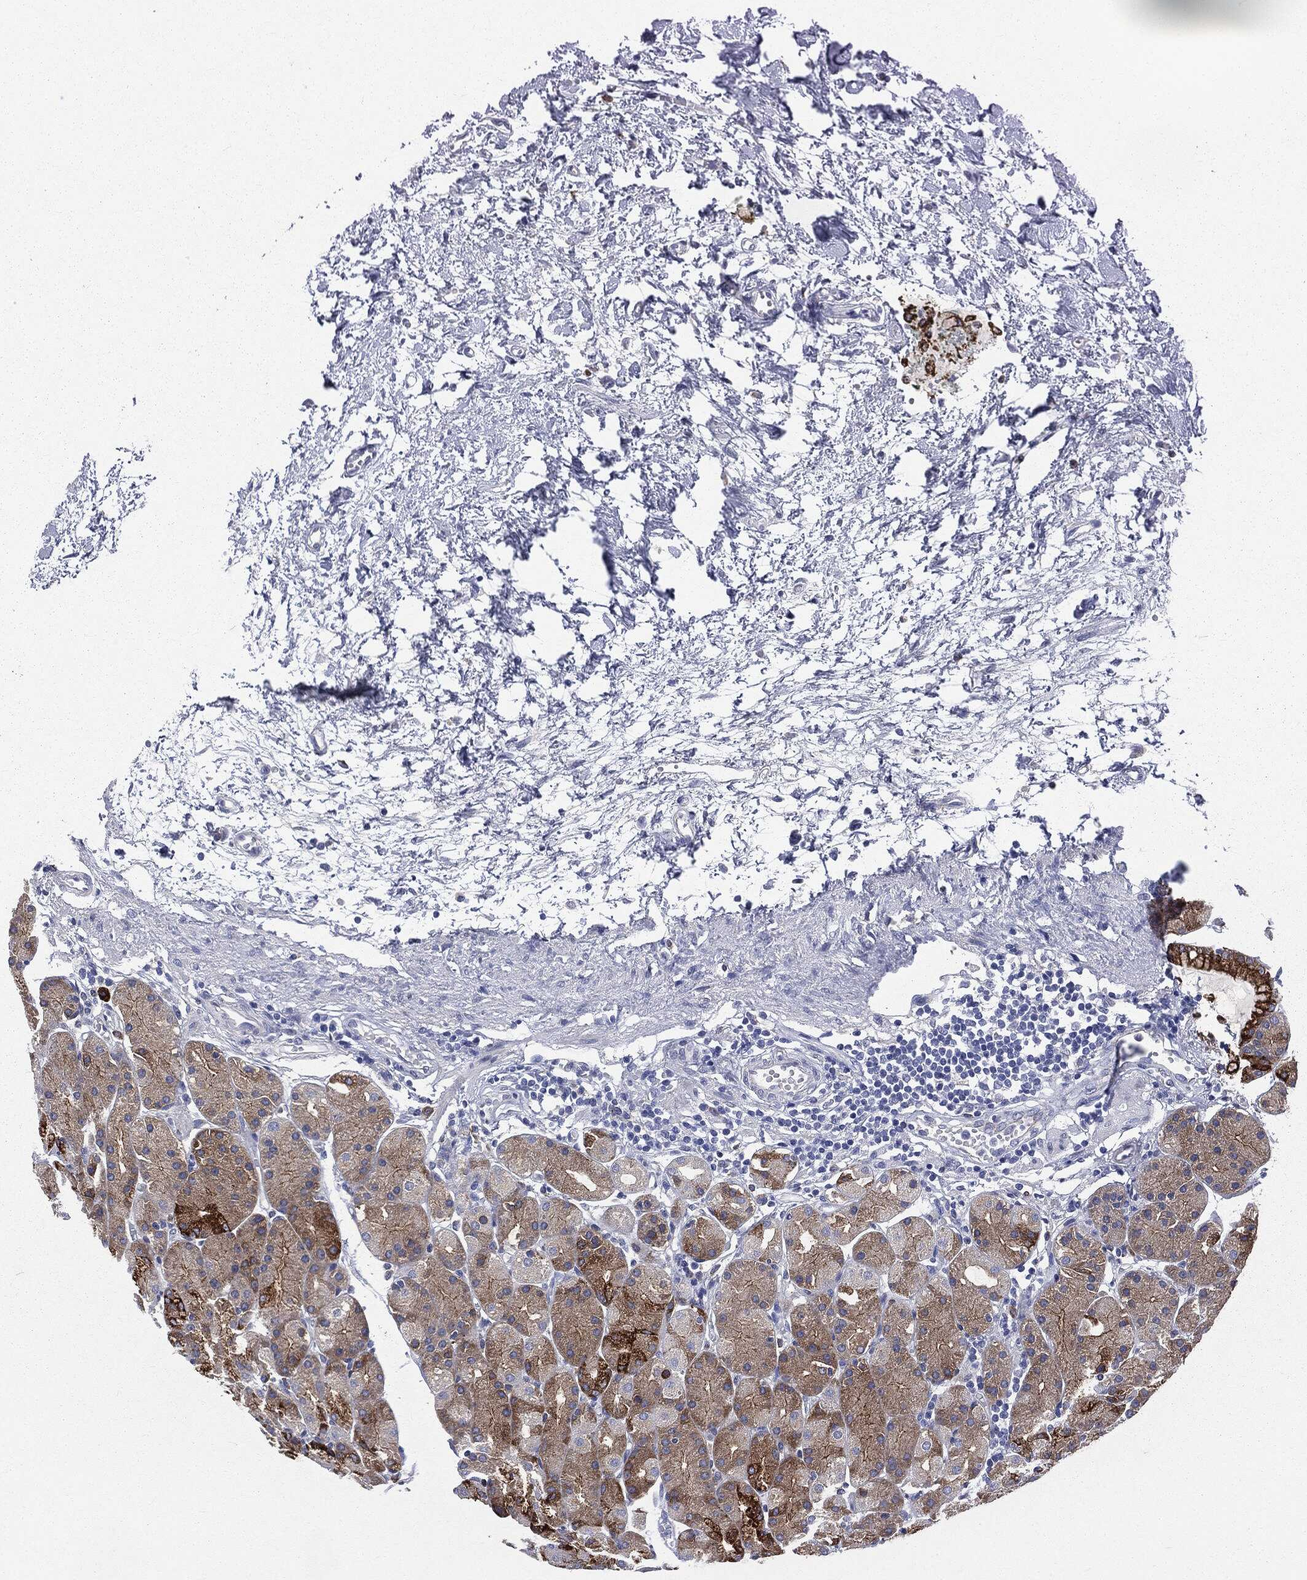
{"staining": {"intensity": "strong", "quantity": "25%-75%", "location": "cytoplasmic/membranous,nuclear"}, "tissue": "stomach", "cell_type": "Glandular cells", "image_type": "normal", "snomed": [{"axis": "morphology", "description": "Normal tissue, NOS"}, {"axis": "morphology", "description": "Adenocarcinoma, NOS"}, {"axis": "topography", "description": "Stomach"}], "caption": "Protein expression by immunohistochemistry (IHC) shows strong cytoplasmic/membranous,nuclear staining in approximately 25%-75% of glandular cells in benign stomach.", "gene": "PTGS2", "patient": {"sex": "female", "age": 81}}